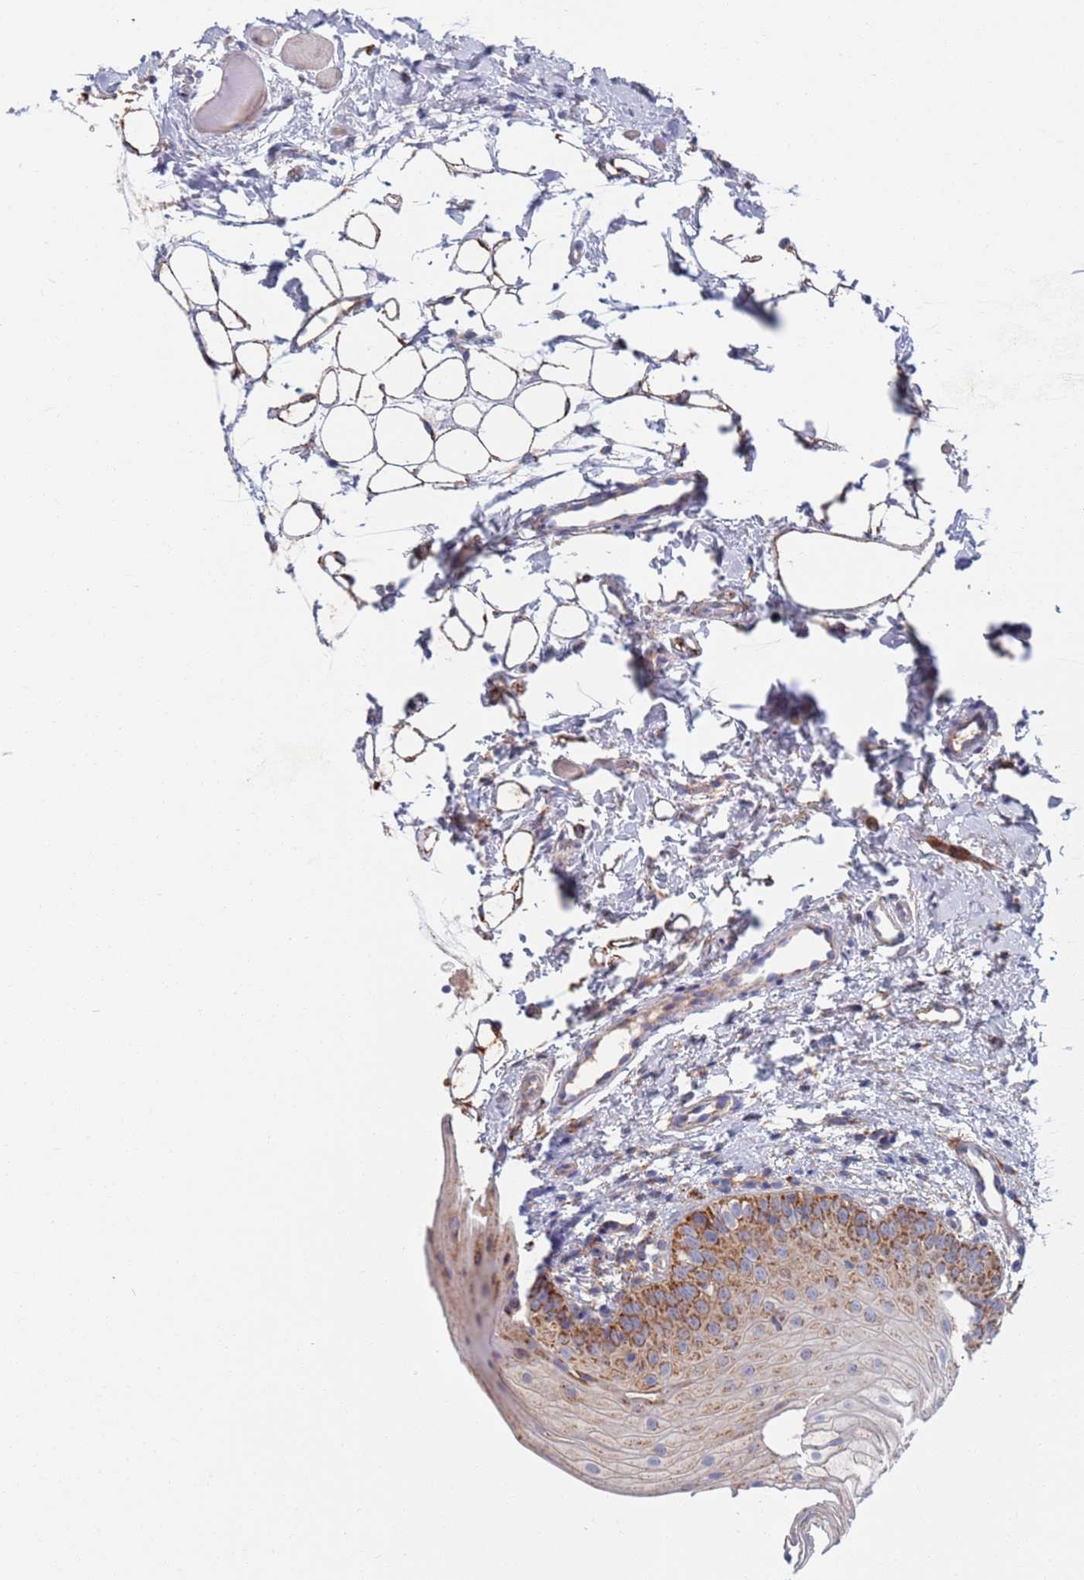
{"staining": {"intensity": "moderate", "quantity": "25%-75%", "location": "cytoplasmic/membranous"}, "tissue": "oral mucosa", "cell_type": "Squamous epithelial cells", "image_type": "normal", "snomed": [{"axis": "morphology", "description": "Normal tissue, NOS"}, {"axis": "topography", "description": "Oral tissue"}], "caption": "This micrograph reveals normal oral mucosa stained with IHC to label a protein in brown. The cytoplasmic/membranous of squamous epithelial cells show moderate positivity for the protein. Nuclei are counter-stained blue.", "gene": "CHCHD6", "patient": {"sex": "male", "age": 28}}